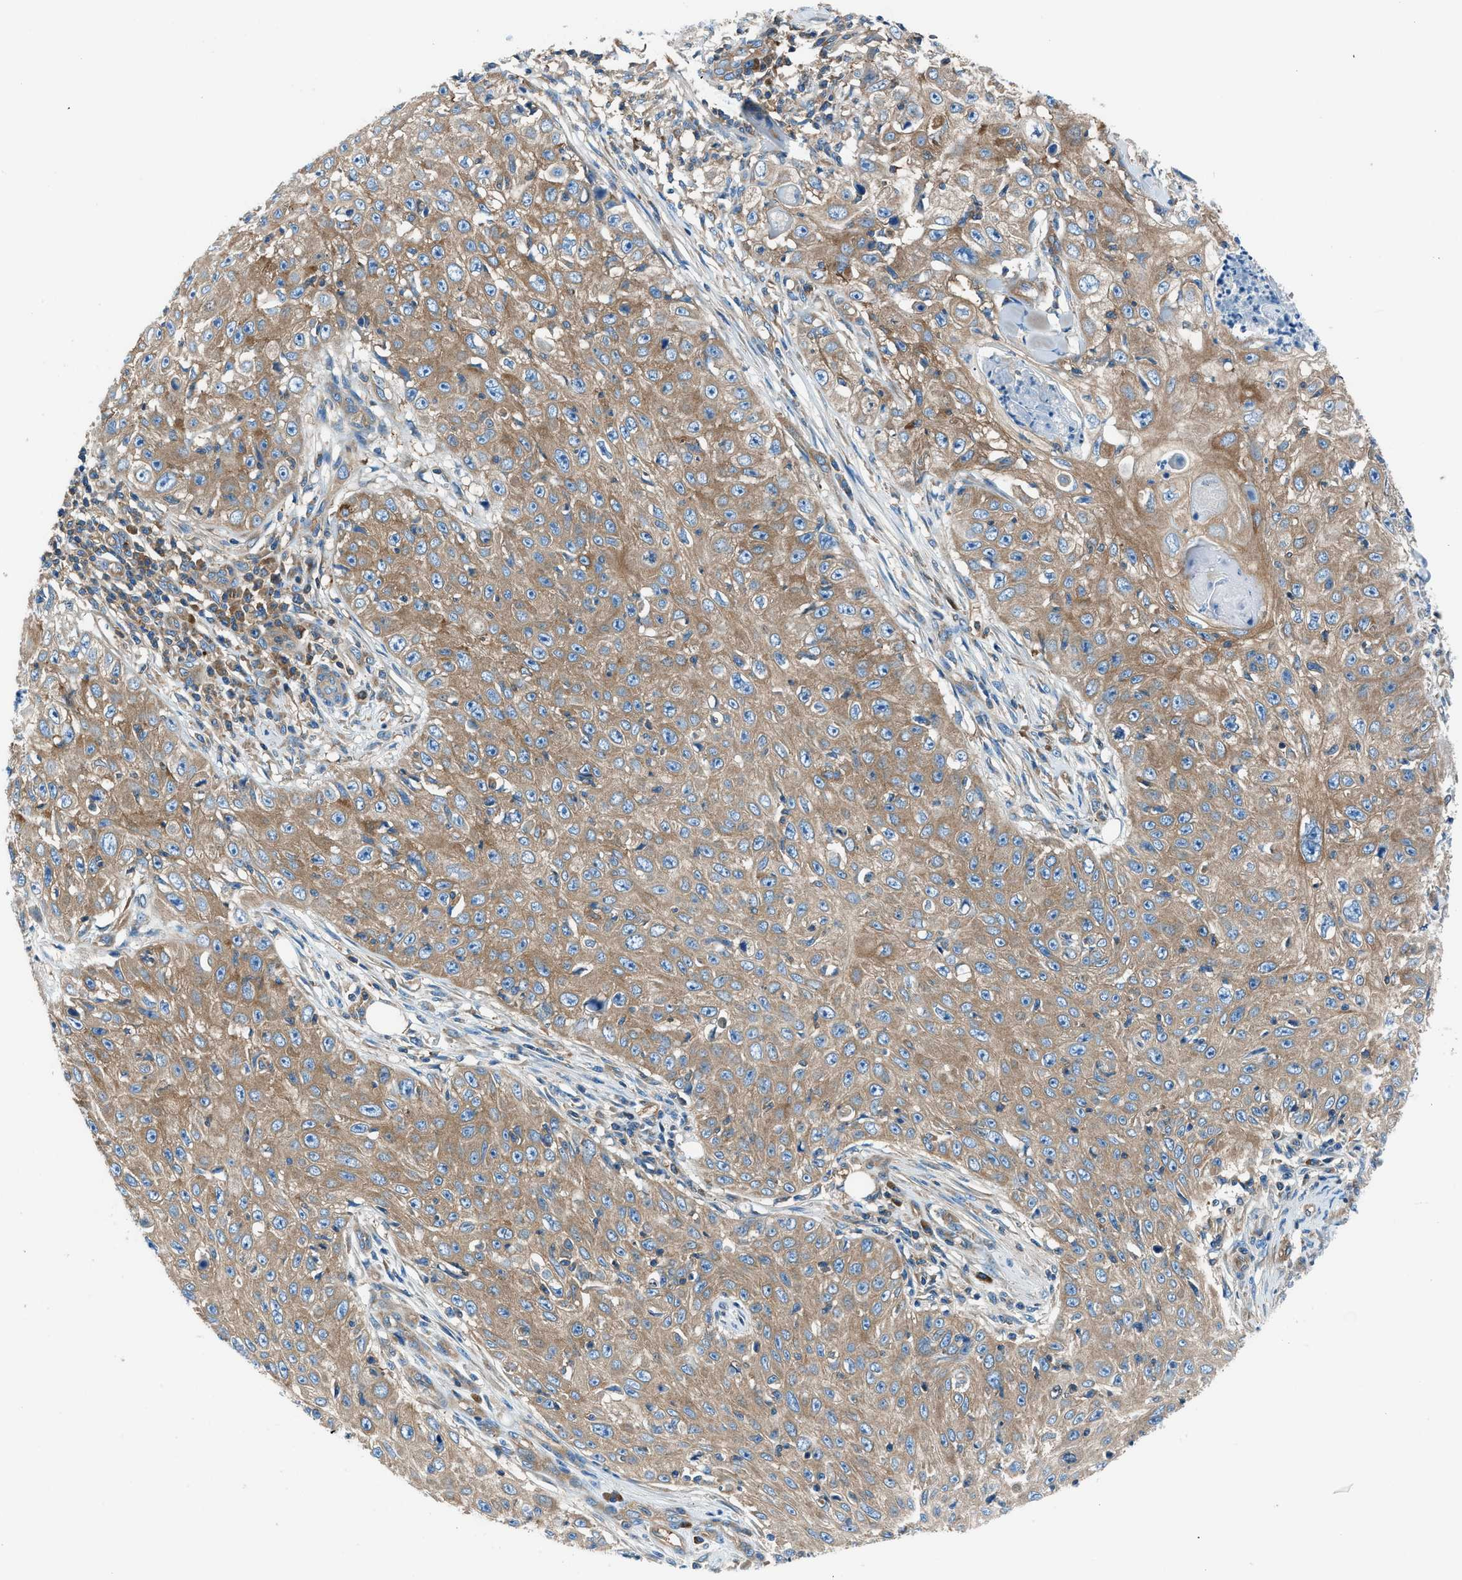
{"staining": {"intensity": "moderate", "quantity": ">75%", "location": "cytoplasmic/membranous"}, "tissue": "skin cancer", "cell_type": "Tumor cells", "image_type": "cancer", "snomed": [{"axis": "morphology", "description": "Squamous cell carcinoma, NOS"}, {"axis": "topography", "description": "Skin"}], "caption": "Immunohistochemical staining of human squamous cell carcinoma (skin) exhibits medium levels of moderate cytoplasmic/membranous protein staining in approximately >75% of tumor cells.", "gene": "SARS1", "patient": {"sex": "male", "age": 86}}